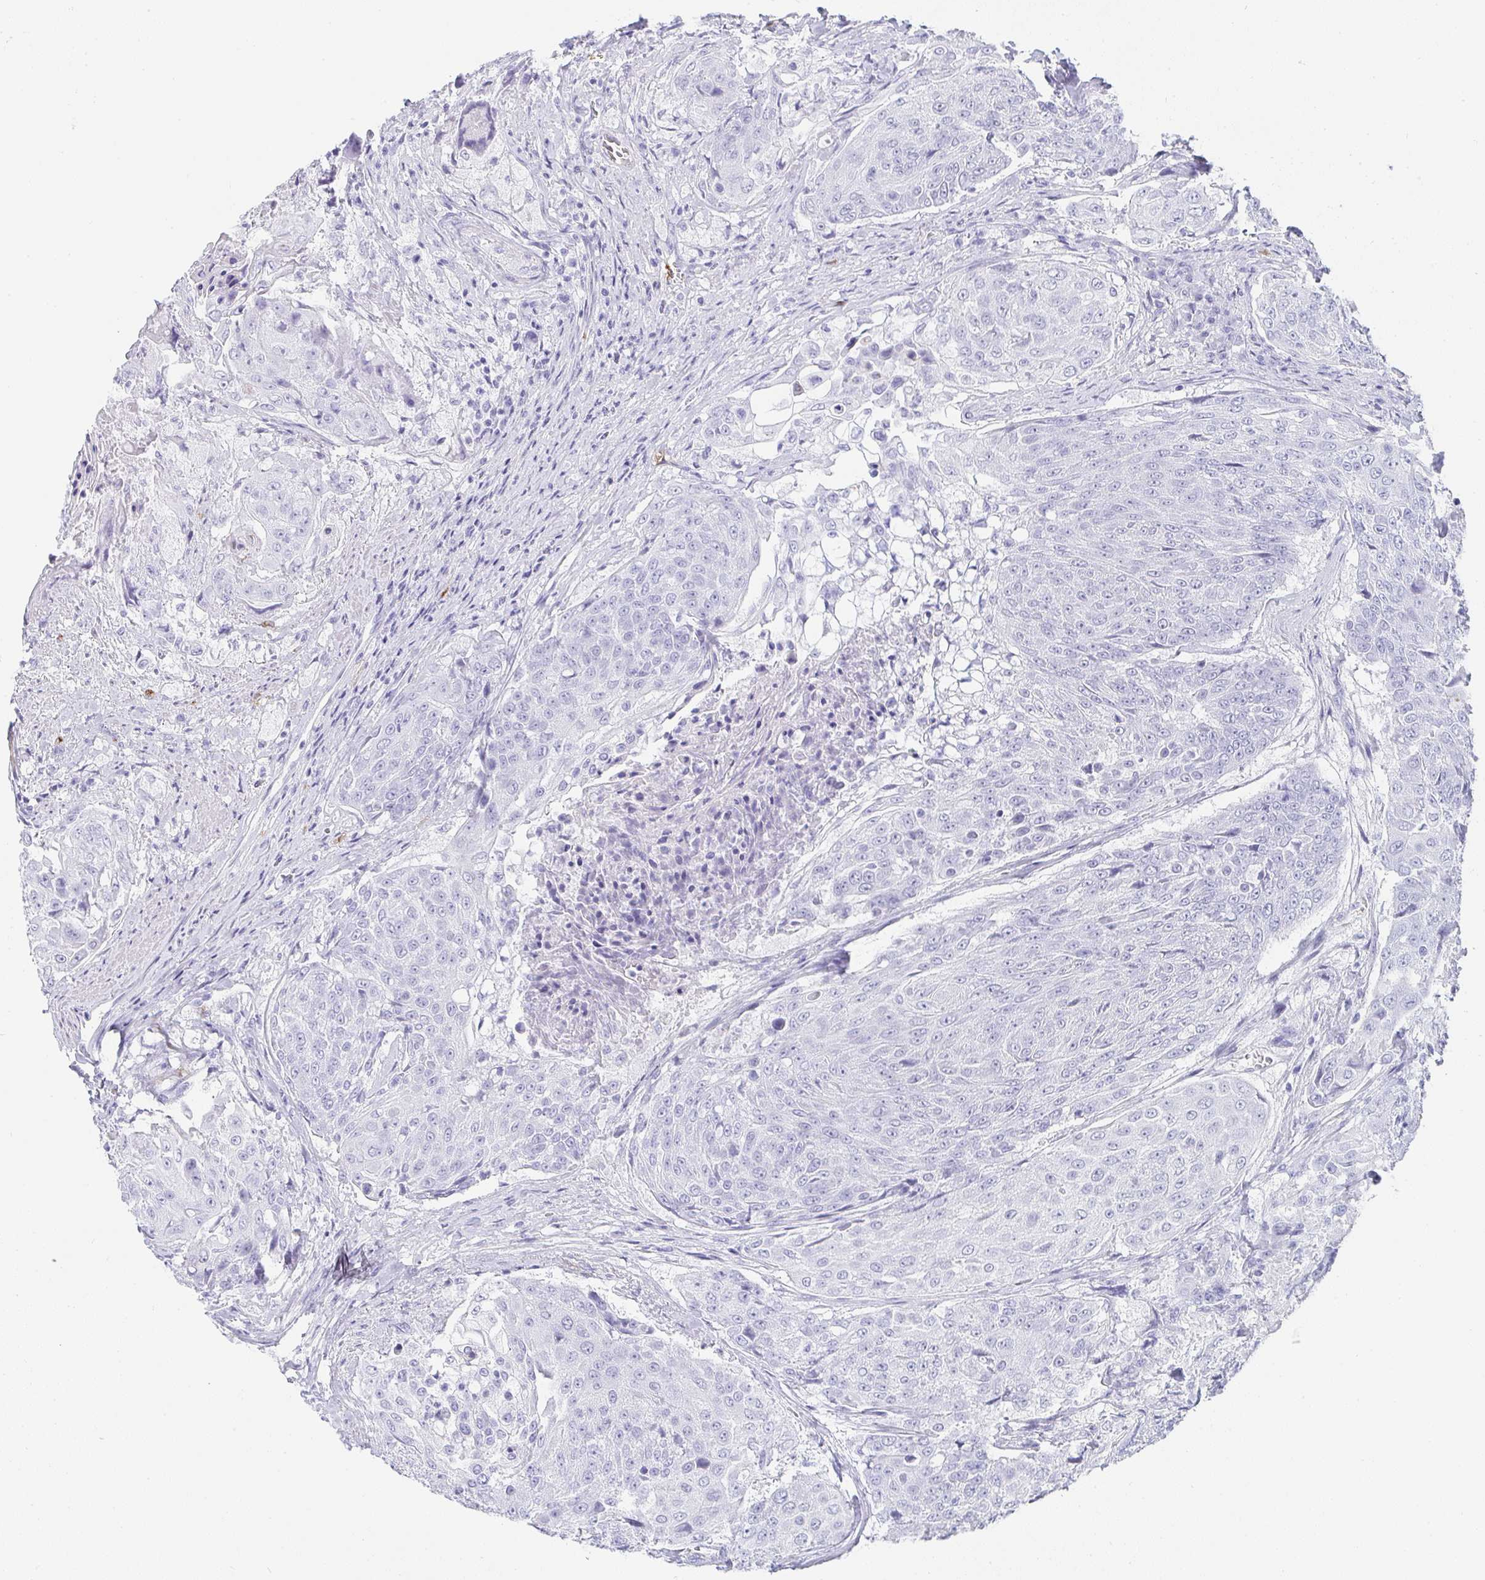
{"staining": {"intensity": "negative", "quantity": "none", "location": "none"}, "tissue": "urothelial cancer", "cell_type": "Tumor cells", "image_type": "cancer", "snomed": [{"axis": "morphology", "description": "Urothelial carcinoma, High grade"}, {"axis": "topography", "description": "Urinary bladder"}], "caption": "Immunohistochemistry histopathology image of high-grade urothelial carcinoma stained for a protein (brown), which exhibits no expression in tumor cells. (Stains: DAB immunohistochemistry with hematoxylin counter stain, Microscopy: brightfield microscopy at high magnification).", "gene": "PRND", "patient": {"sex": "female", "age": 63}}